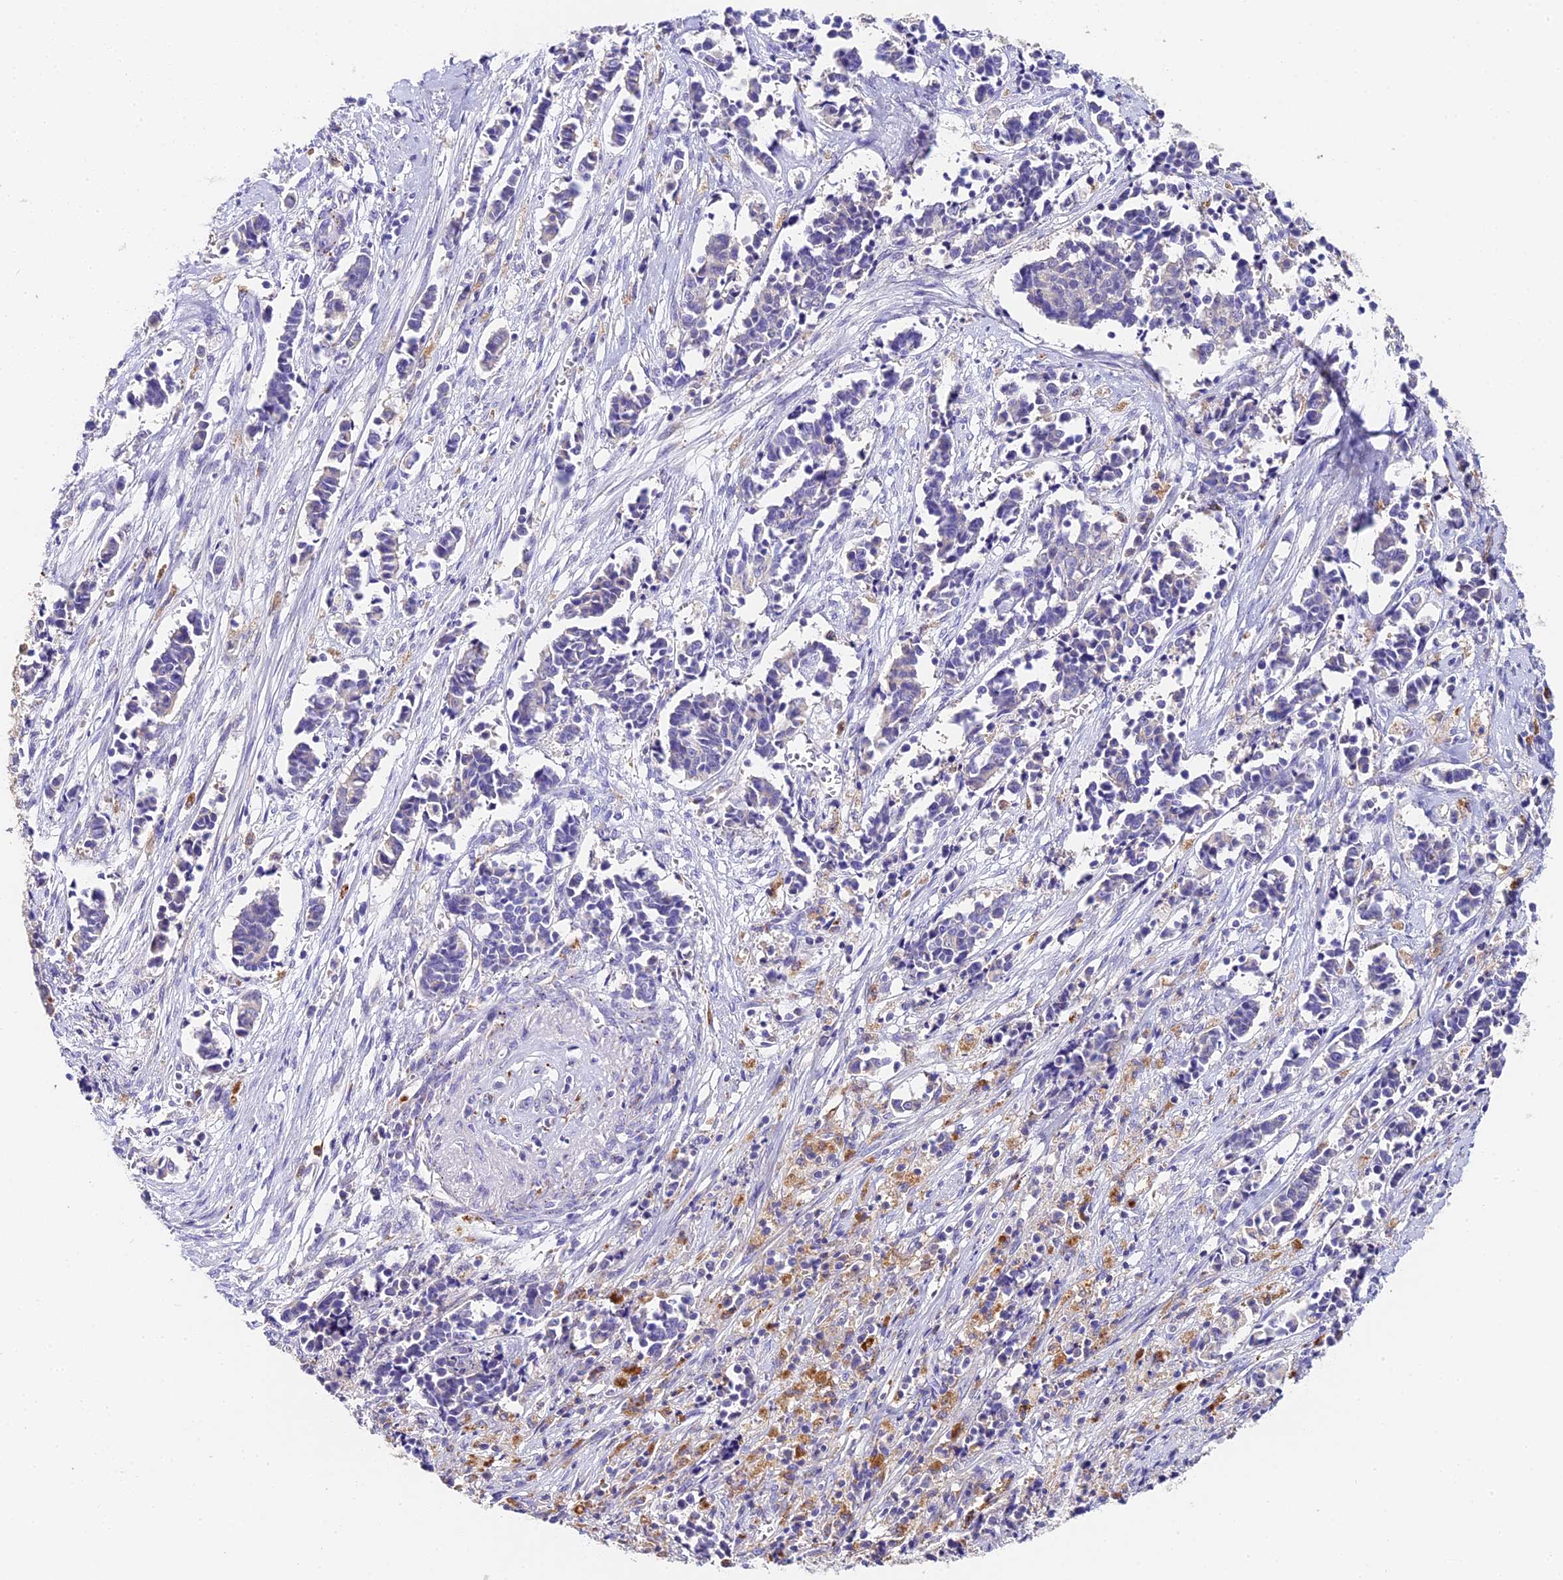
{"staining": {"intensity": "negative", "quantity": "none", "location": "none"}, "tissue": "cervical cancer", "cell_type": "Tumor cells", "image_type": "cancer", "snomed": [{"axis": "morphology", "description": "Squamous cell carcinoma, NOS"}, {"axis": "topography", "description": "Cervix"}], "caption": "High magnification brightfield microscopy of cervical cancer stained with DAB (brown) and counterstained with hematoxylin (blue): tumor cells show no significant staining. The staining is performed using DAB brown chromogen with nuclei counter-stained in using hematoxylin.", "gene": "LYPD6", "patient": {"sex": "female", "age": 35}}